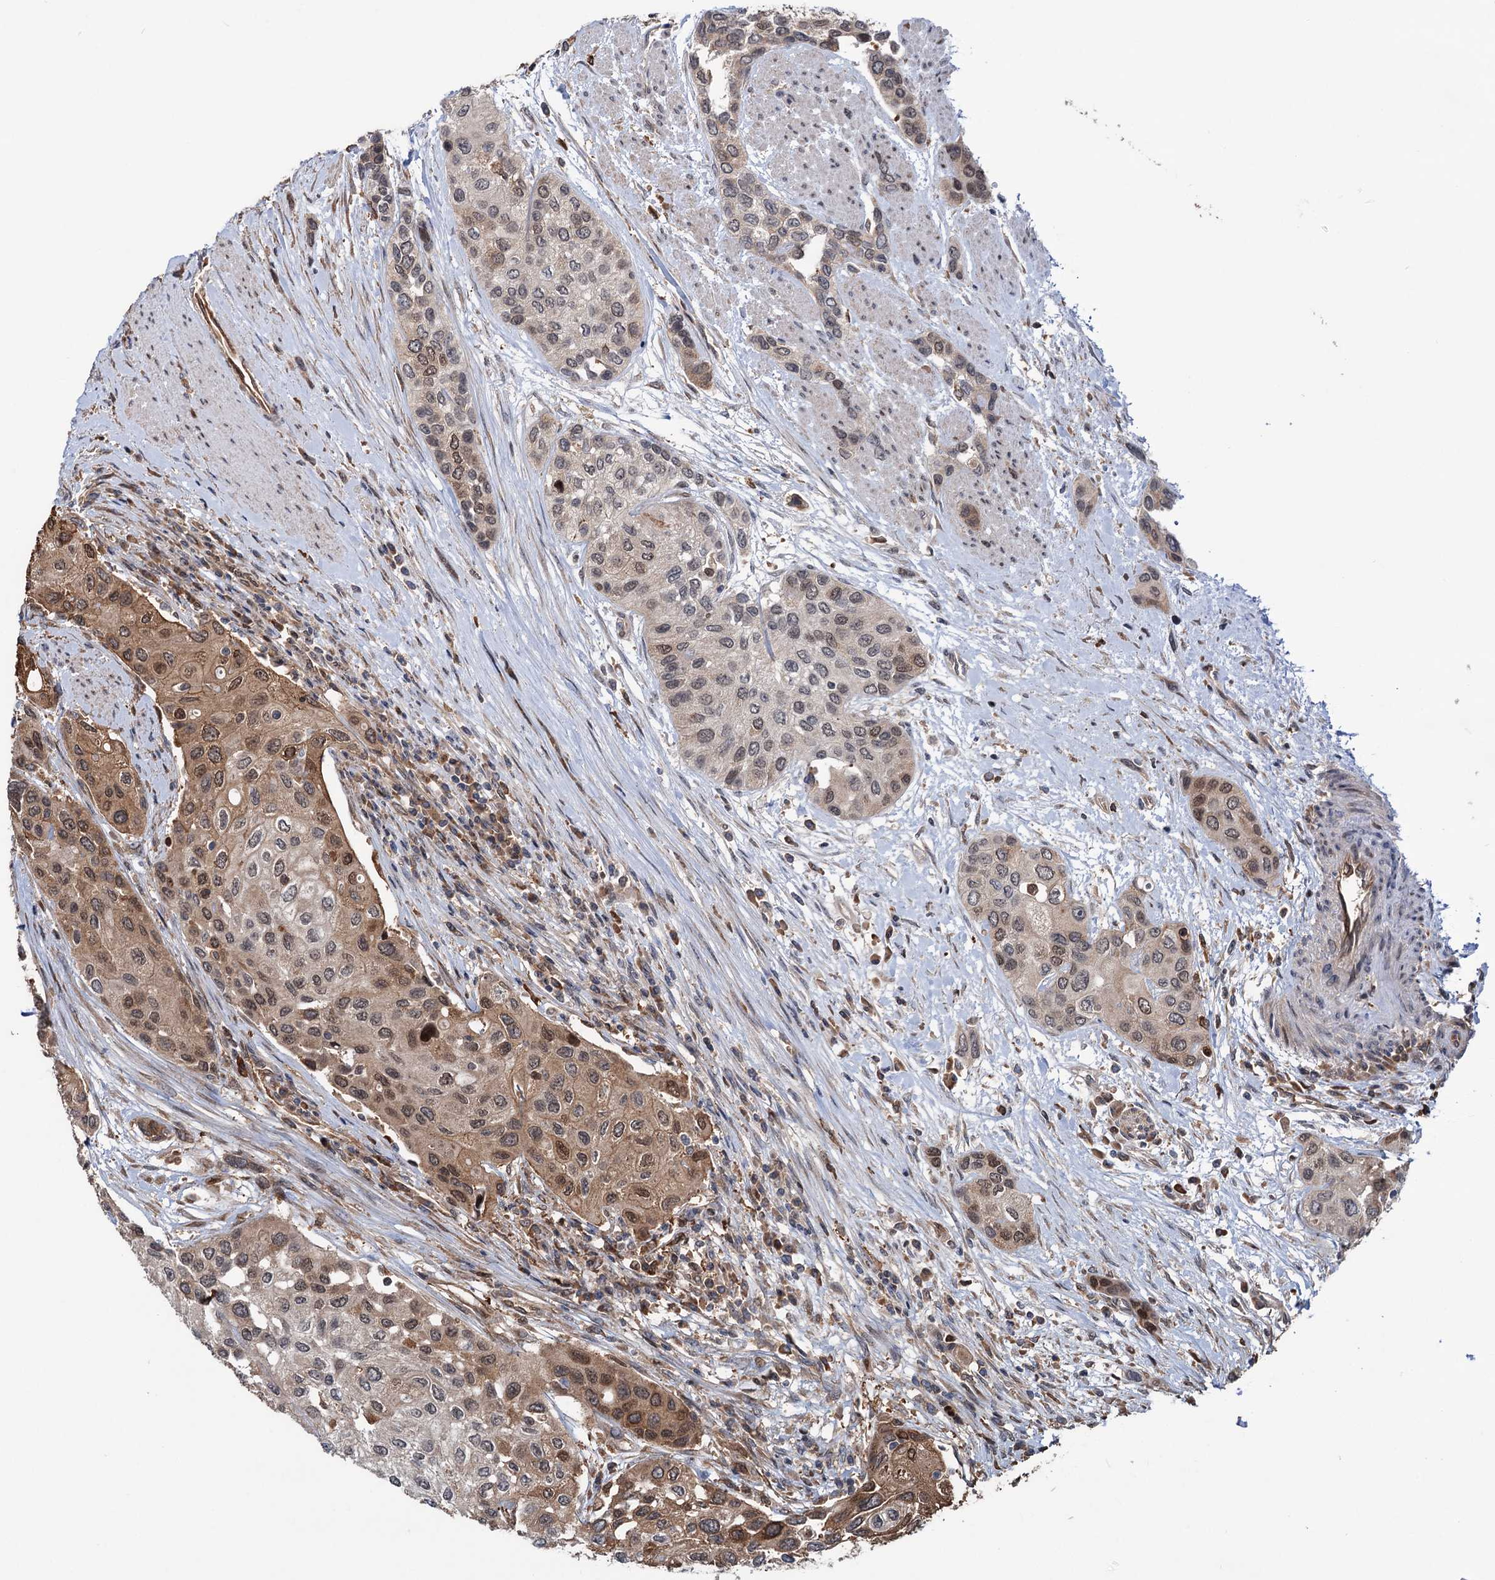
{"staining": {"intensity": "moderate", "quantity": "25%-75%", "location": "cytoplasmic/membranous,nuclear"}, "tissue": "urothelial cancer", "cell_type": "Tumor cells", "image_type": "cancer", "snomed": [{"axis": "morphology", "description": "Normal tissue, NOS"}, {"axis": "morphology", "description": "Urothelial carcinoma, High grade"}, {"axis": "topography", "description": "Vascular tissue"}, {"axis": "topography", "description": "Urinary bladder"}], "caption": "A brown stain shows moderate cytoplasmic/membranous and nuclear expression of a protein in human urothelial cancer tumor cells.", "gene": "NCAPD2", "patient": {"sex": "female", "age": 56}}